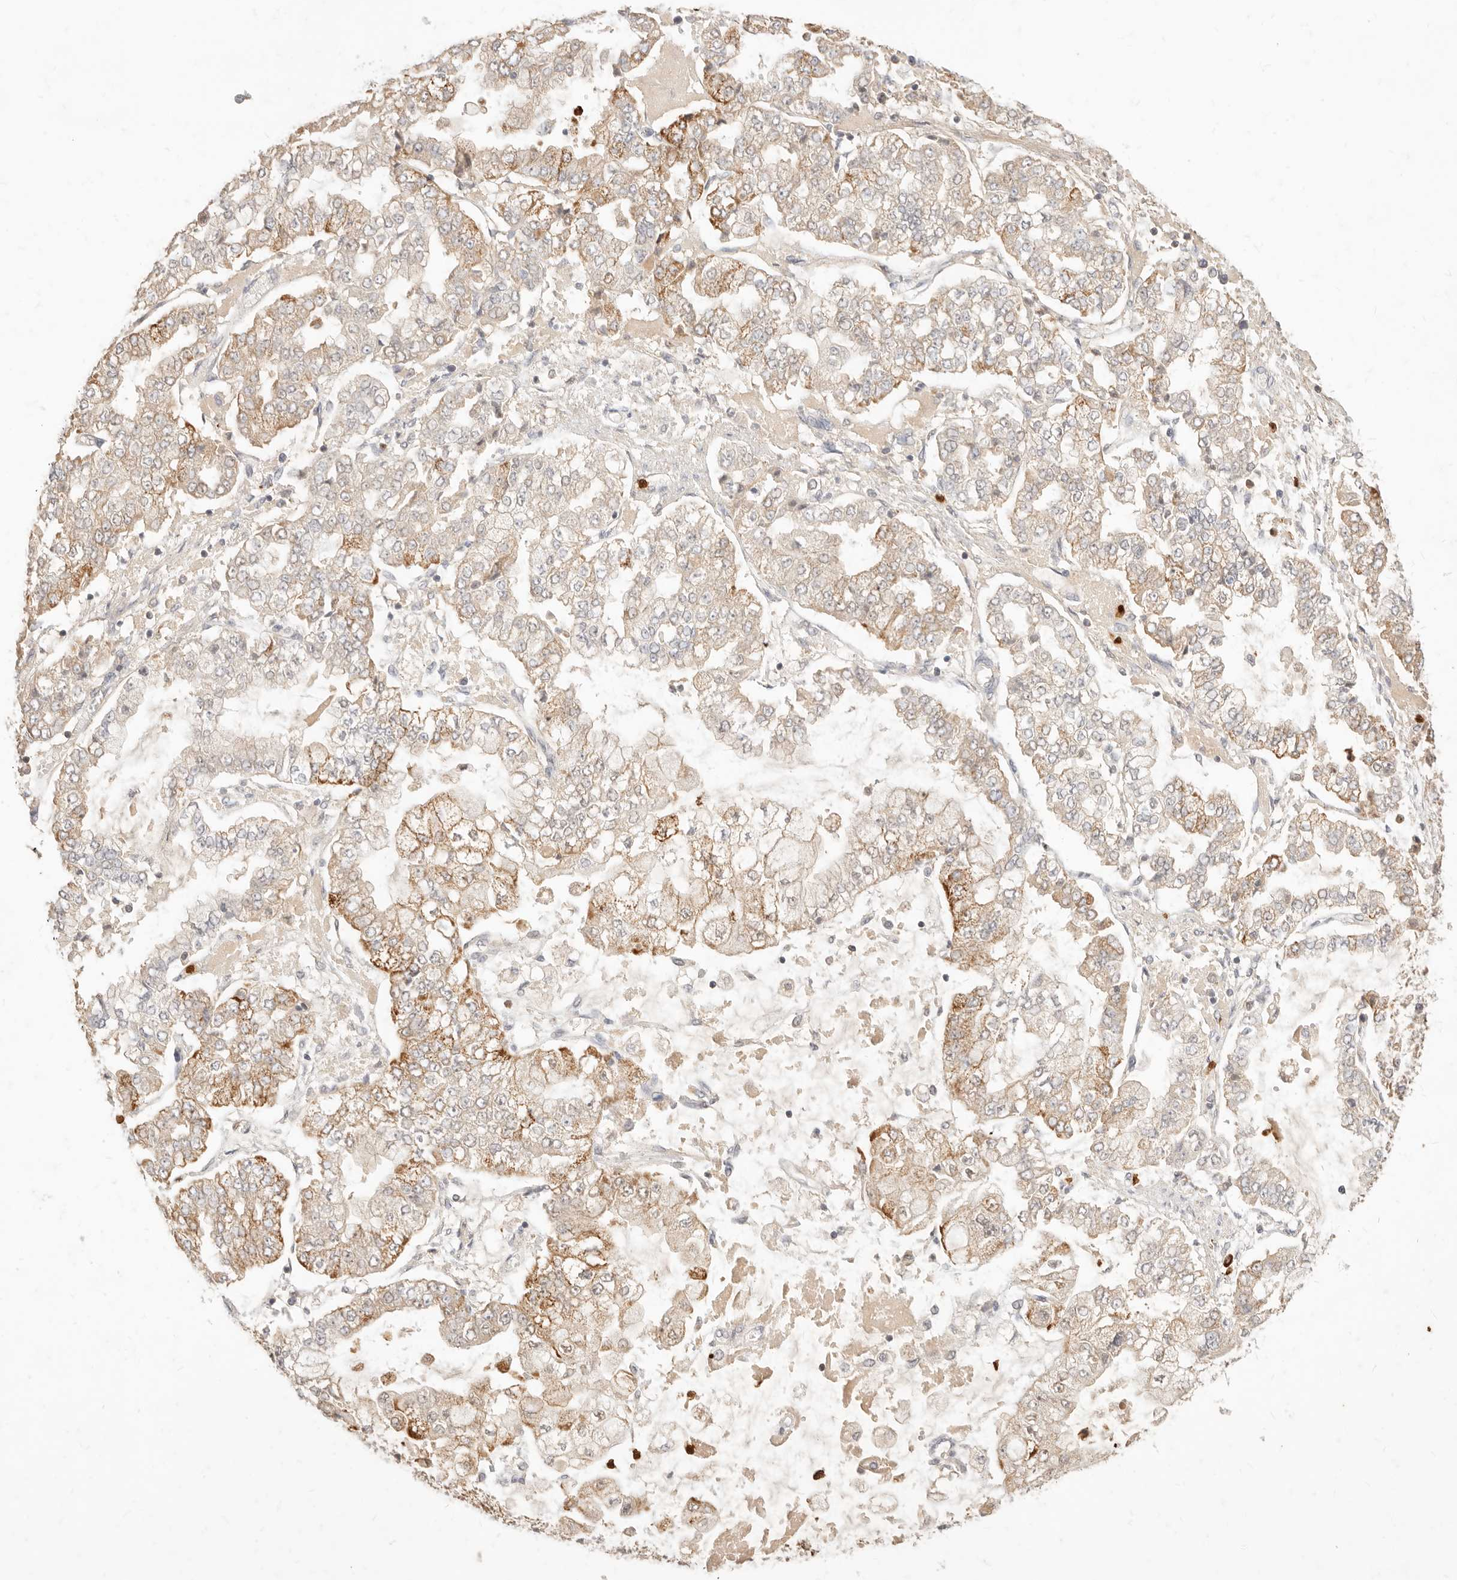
{"staining": {"intensity": "moderate", "quantity": "25%-75%", "location": "cytoplasmic/membranous"}, "tissue": "stomach cancer", "cell_type": "Tumor cells", "image_type": "cancer", "snomed": [{"axis": "morphology", "description": "Adenocarcinoma, NOS"}, {"axis": "topography", "description": "Stomach"}], "caption": "Brown immunohistochemical staining in adenocarcinoma (stomach) reveals moderate cytoplasmic/membranous expression in approximately 25%-75% of tumor cells.", "gene": "TMTC2", "patient": {"sex": "male", "age": 76}}